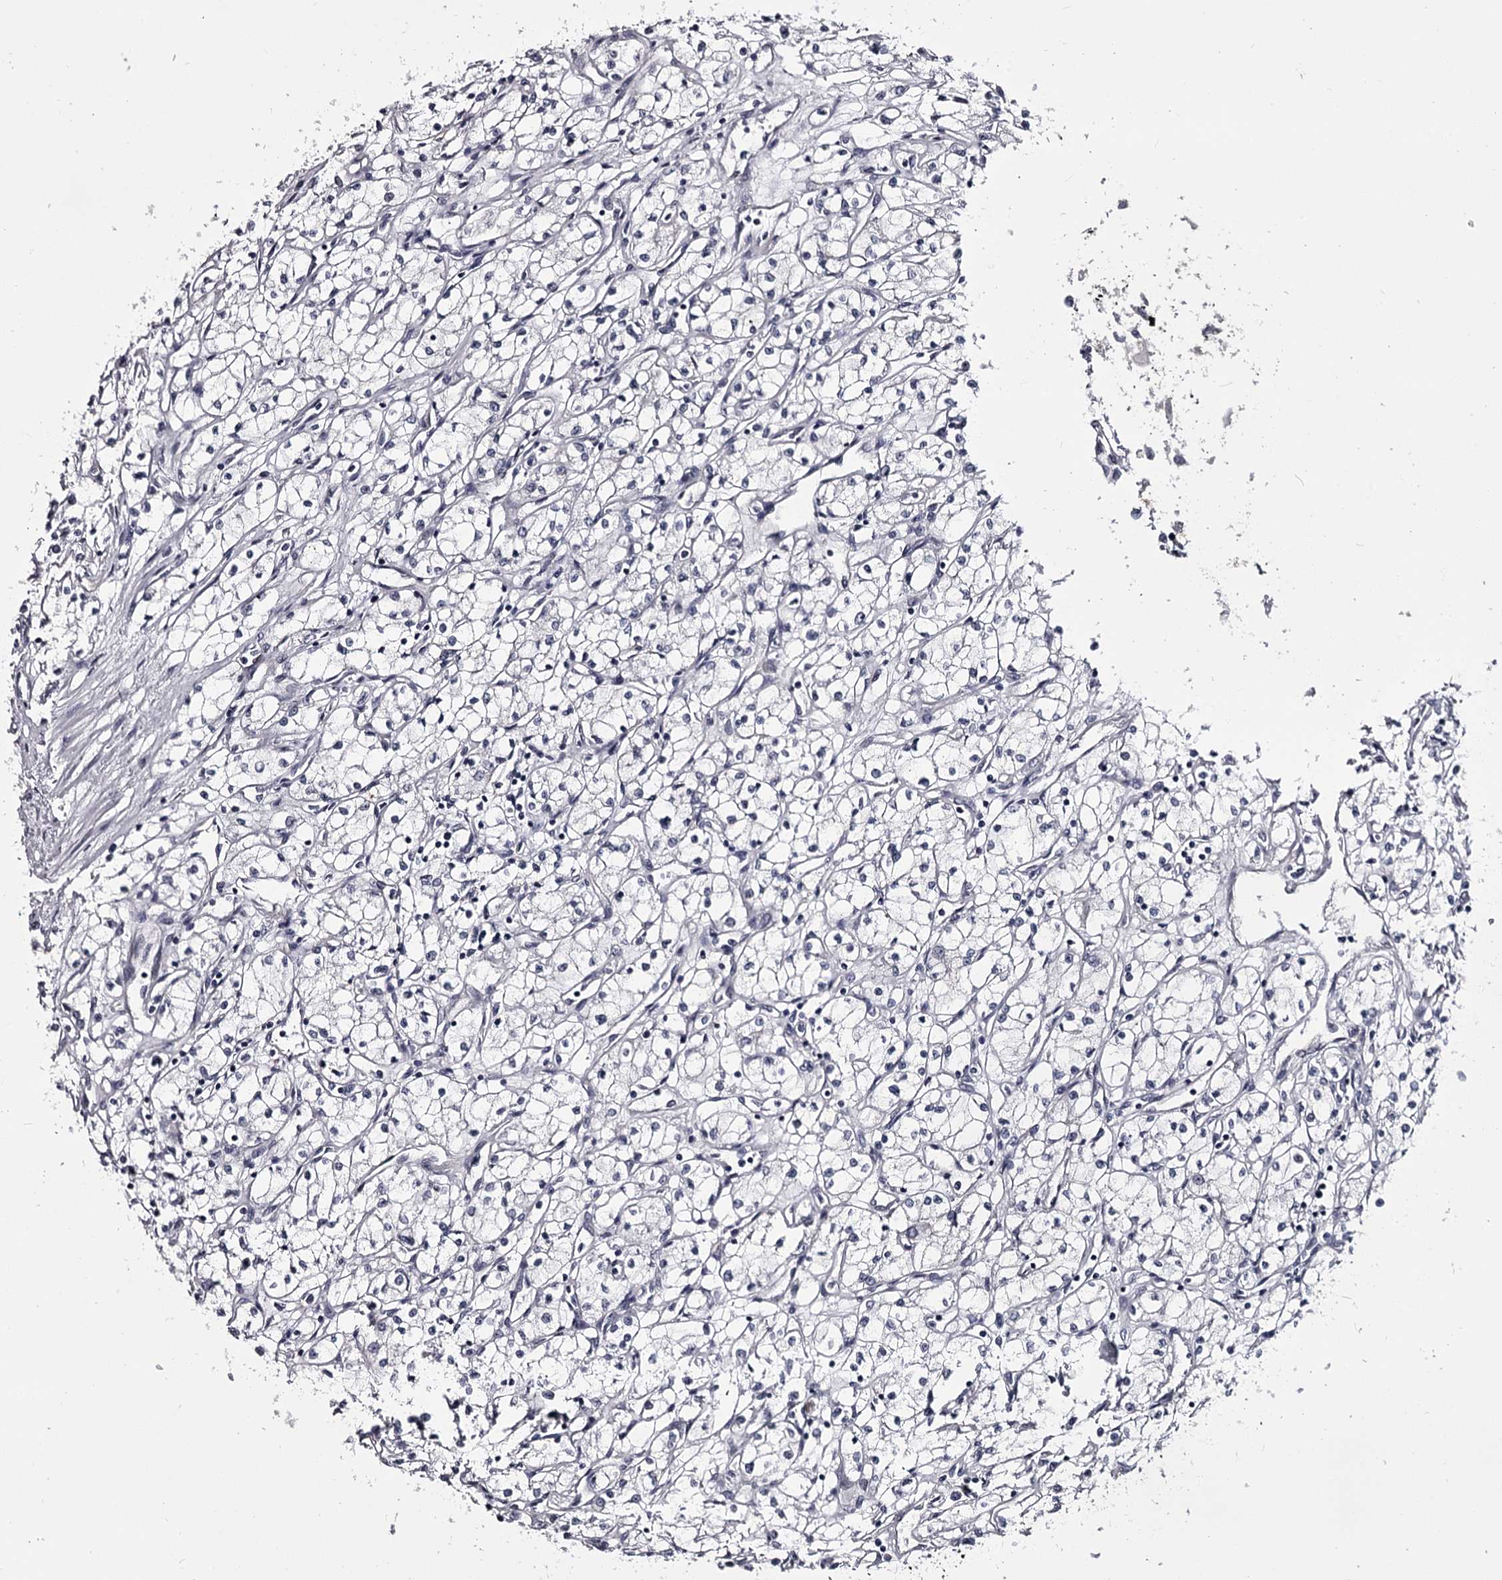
{"staining": {"intensity": "negative", "quantity": "none", "location": "none"}, "tissue": "renal cancer", "cell_type": "Tumor cells", "image_type": "cancer", "snomed": [{"axis": "morphology", "description": "Adenocarcinoma, NOS"}, {"axis": "topography", "description": "Kidney"}], "caption": "This is an immunohistochemistry (IHC) micrograph of human renal cancer. There is no expression in tumor cells.", "gene": "OVOL2", "patient": {"sex": "male", "age": 59}}